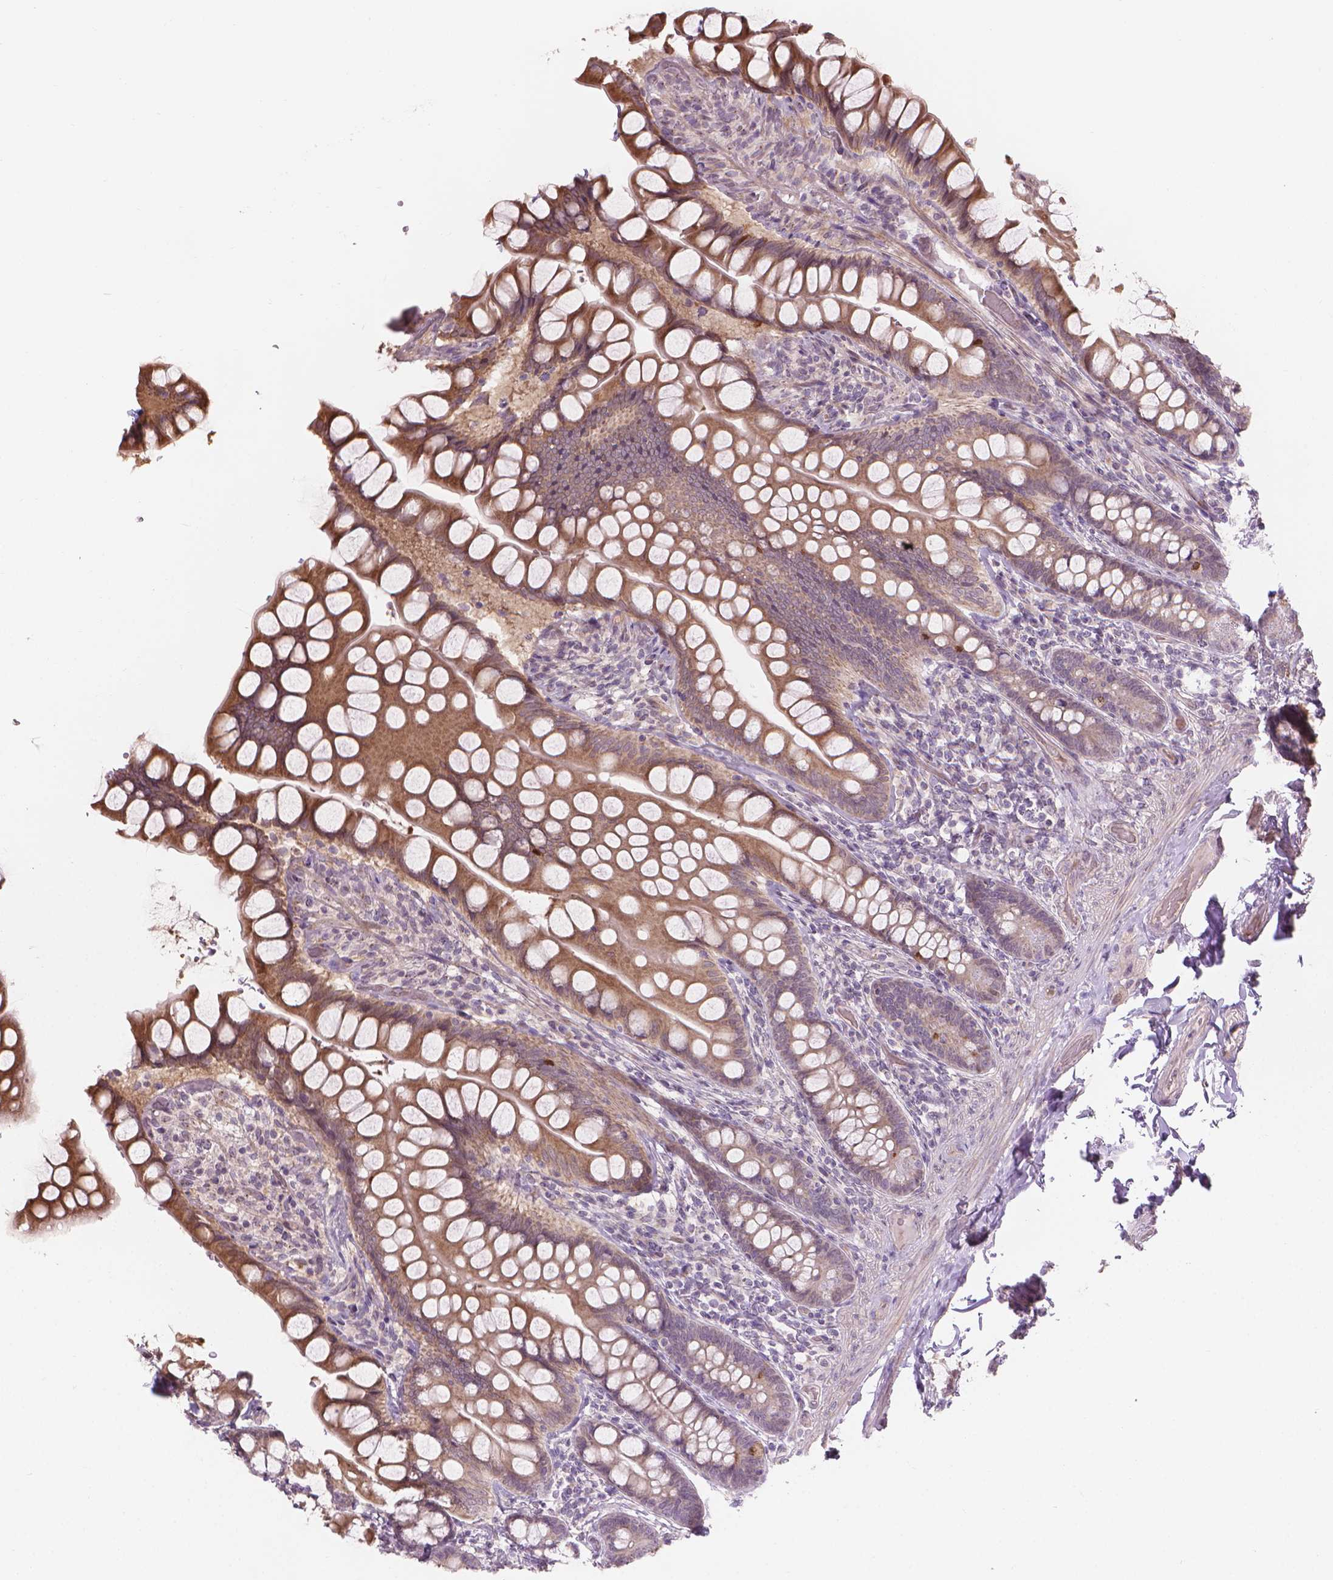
{"staining": {"intensity": "moderate", "quantity": "25%-75%", "location": "cytoplasmic/membranous,nuclear"}, "tissue": "small intestine", "cell_type": "Glandular cells", "image_type": "normal", "snomed": [{"axis": "morphology", "description": "Normal tissue, NOS"}, {"axis": "topography", "description": "Small intestine"}], "caption": "This is a micrograph of immunohistochemistry (IHC) staining of unremarkable small intestine, which shows moderate positivity in the cytoplasmic/membranous,nuclear of glandular cells.", "gene": "IFFO1", "patient": {"sex": "male", "age": 70}}